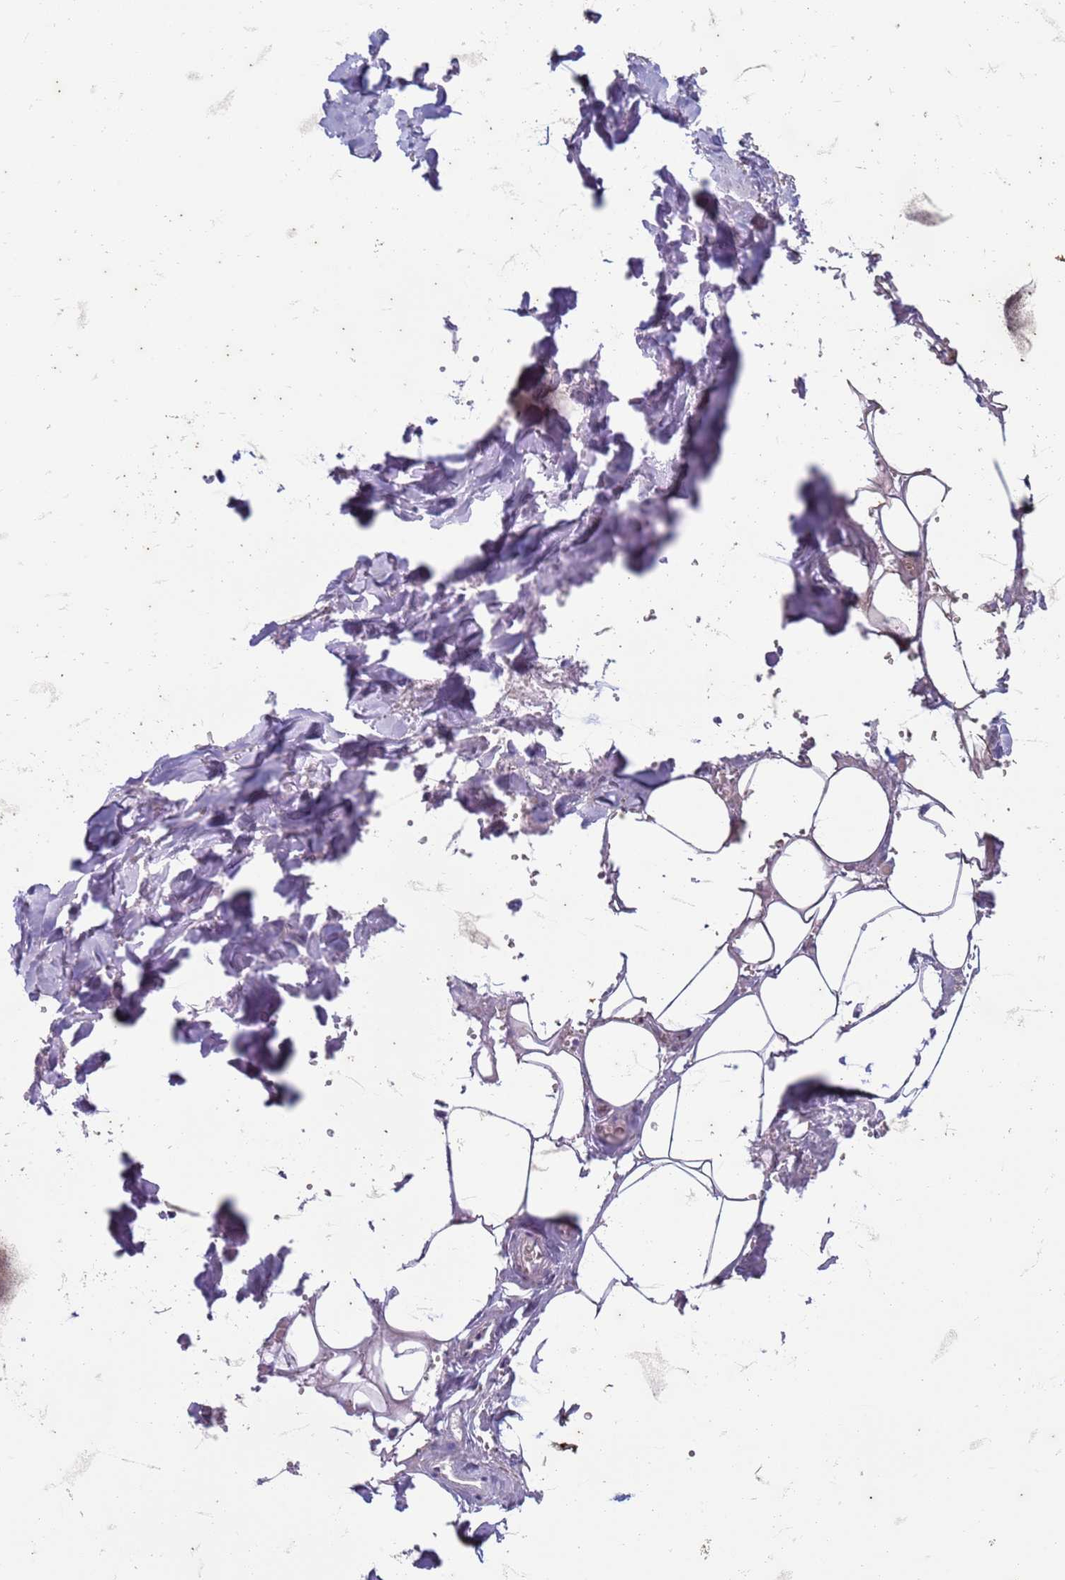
{"staining": {"intensity": "negative", "quantity": "none", "location": "none"}, "tissue": "adipose tissue", "cell_type": "Adipocytes", "image_type": "normal", "snomed": [{"axis": "morphology", "description": "Normal tissue, NOS"}, {"axis": "topography", "description": "Salivary gland"}, {"axis": "topography", "description": "Peripheral nerve tissue"}], "caption": "This micrograph is of normal adipose tissue stained with immunohistochemistry to label a protein in brown with the nuclei are counter-stained blue. There is no expression in adipocytes. Nuclei are stained in blue.", "gene": "SUCO", "patient": {"sex": "male", "age": 38}}